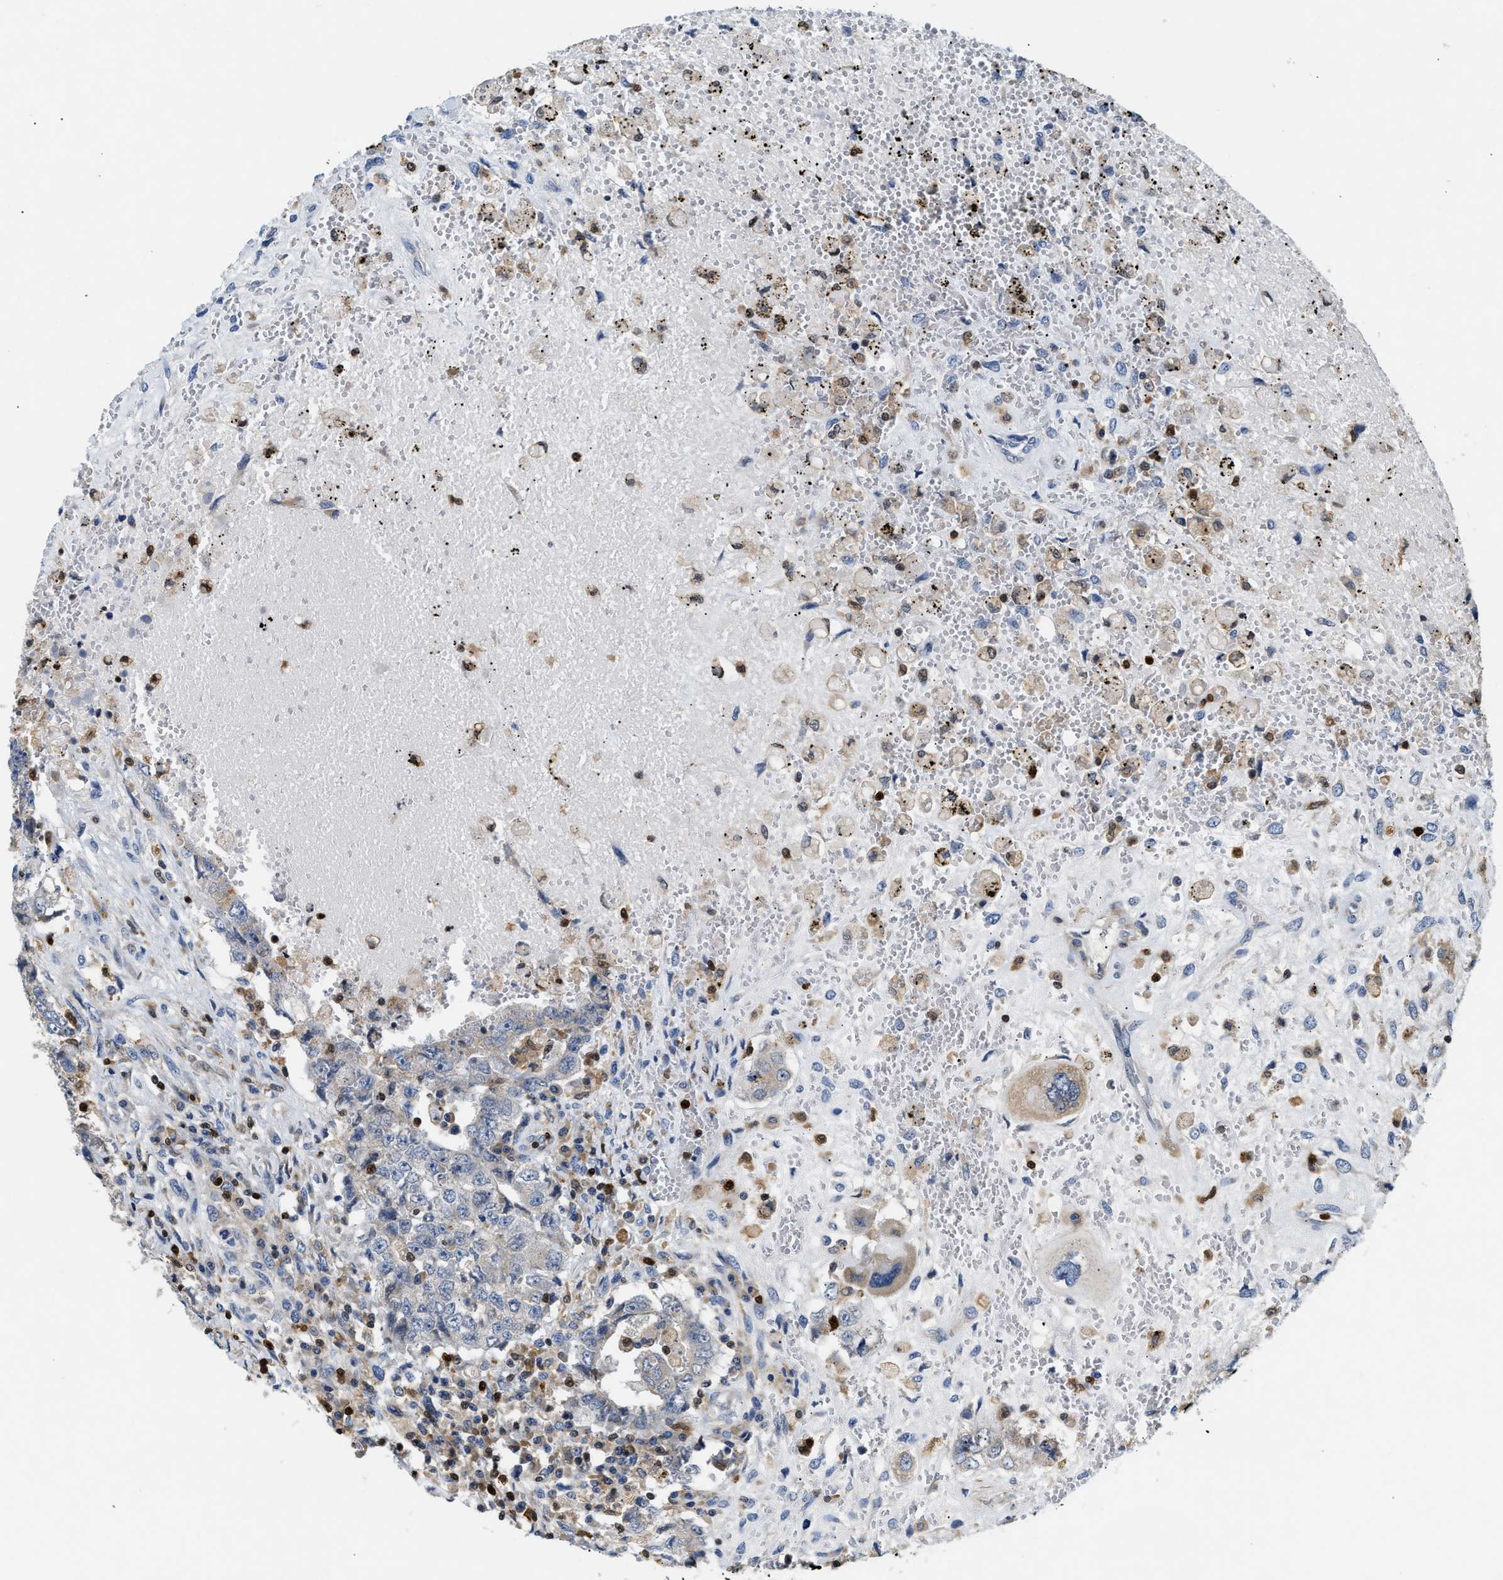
{"staining": {"intensity": "weak", "quantity": "<25%", "location": "cytoplasmic/membranous"}, "tissue": "testis cancer", "cell_type": "Tumor cells", "image_type": "cancer", "snomed": [{"axis": "morphology", "description": "Carcinoma, Embryonal, NOS"}, {"axis": "topography", "description": "Testis"}], "caption": "The photomicrograph displays no significant staining in tumor cells of testis embryonal carcinoma.", "gene": "SLIT2", "patient": {"sex": "male", "age": 26}}